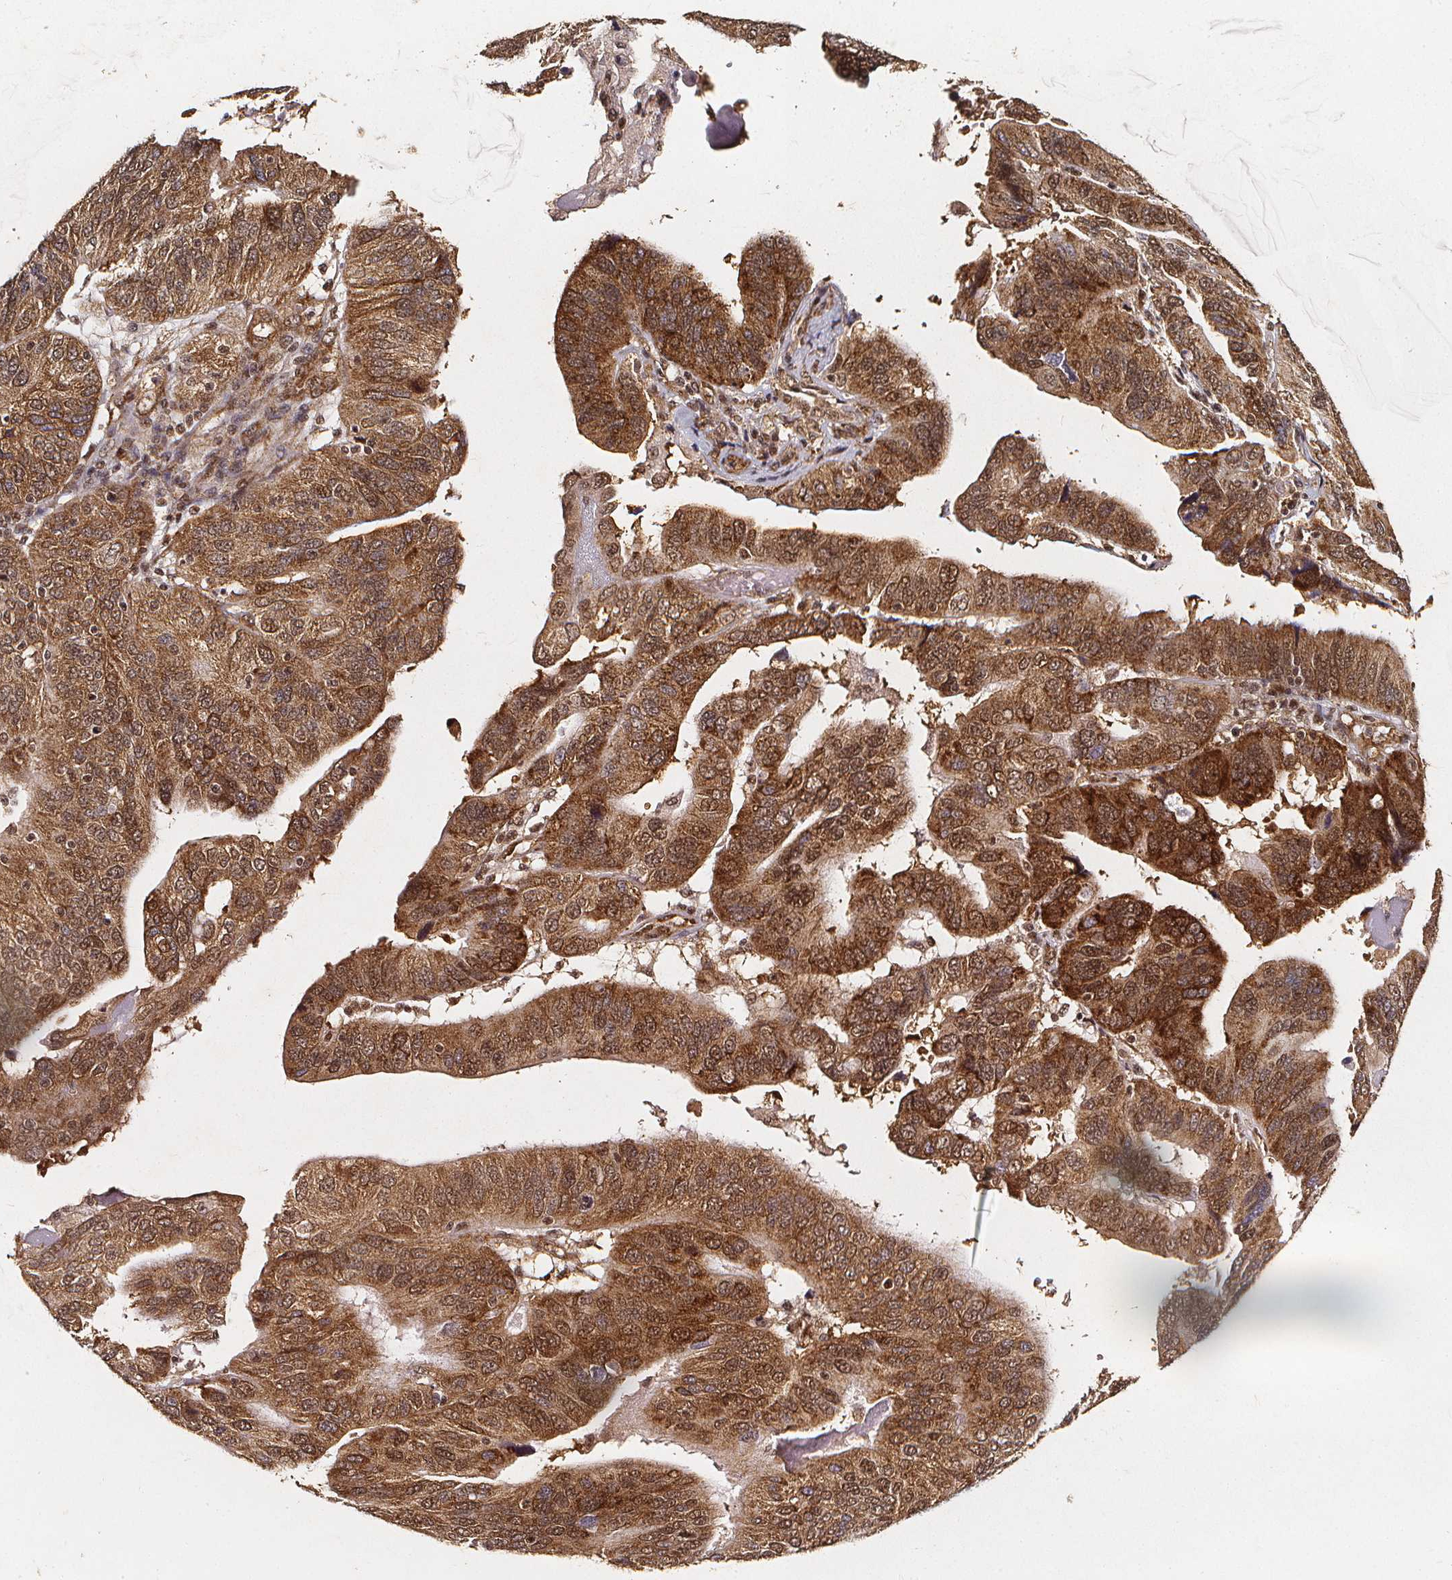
{"staining": {"intensity": "strong", "quantity": ">75%", "location": "cytoplasmic/membranous,nuclear"}, "tissue": "ovarian cancer", "cell_type": "Tumor cells", "image_type": "cancer", "snomed": [{"axis": "morphology", "description": "Cystadenocarcinoma, serous, NOS"}, {"axis": "topography", "description": "Ovary"}], "caption": "Ovarian cancer (serous cystadenocarcinoma) was stained to show a protein in brown. There is high levels of strong cytoplasmic/membranous and nuclear expression in about >75% of tumor cells. Ihc stains the protein of interest in brown and the nuclei are stained blue.", "gene": "SMN1", "patient": {"sex": "female", "age": 79}}